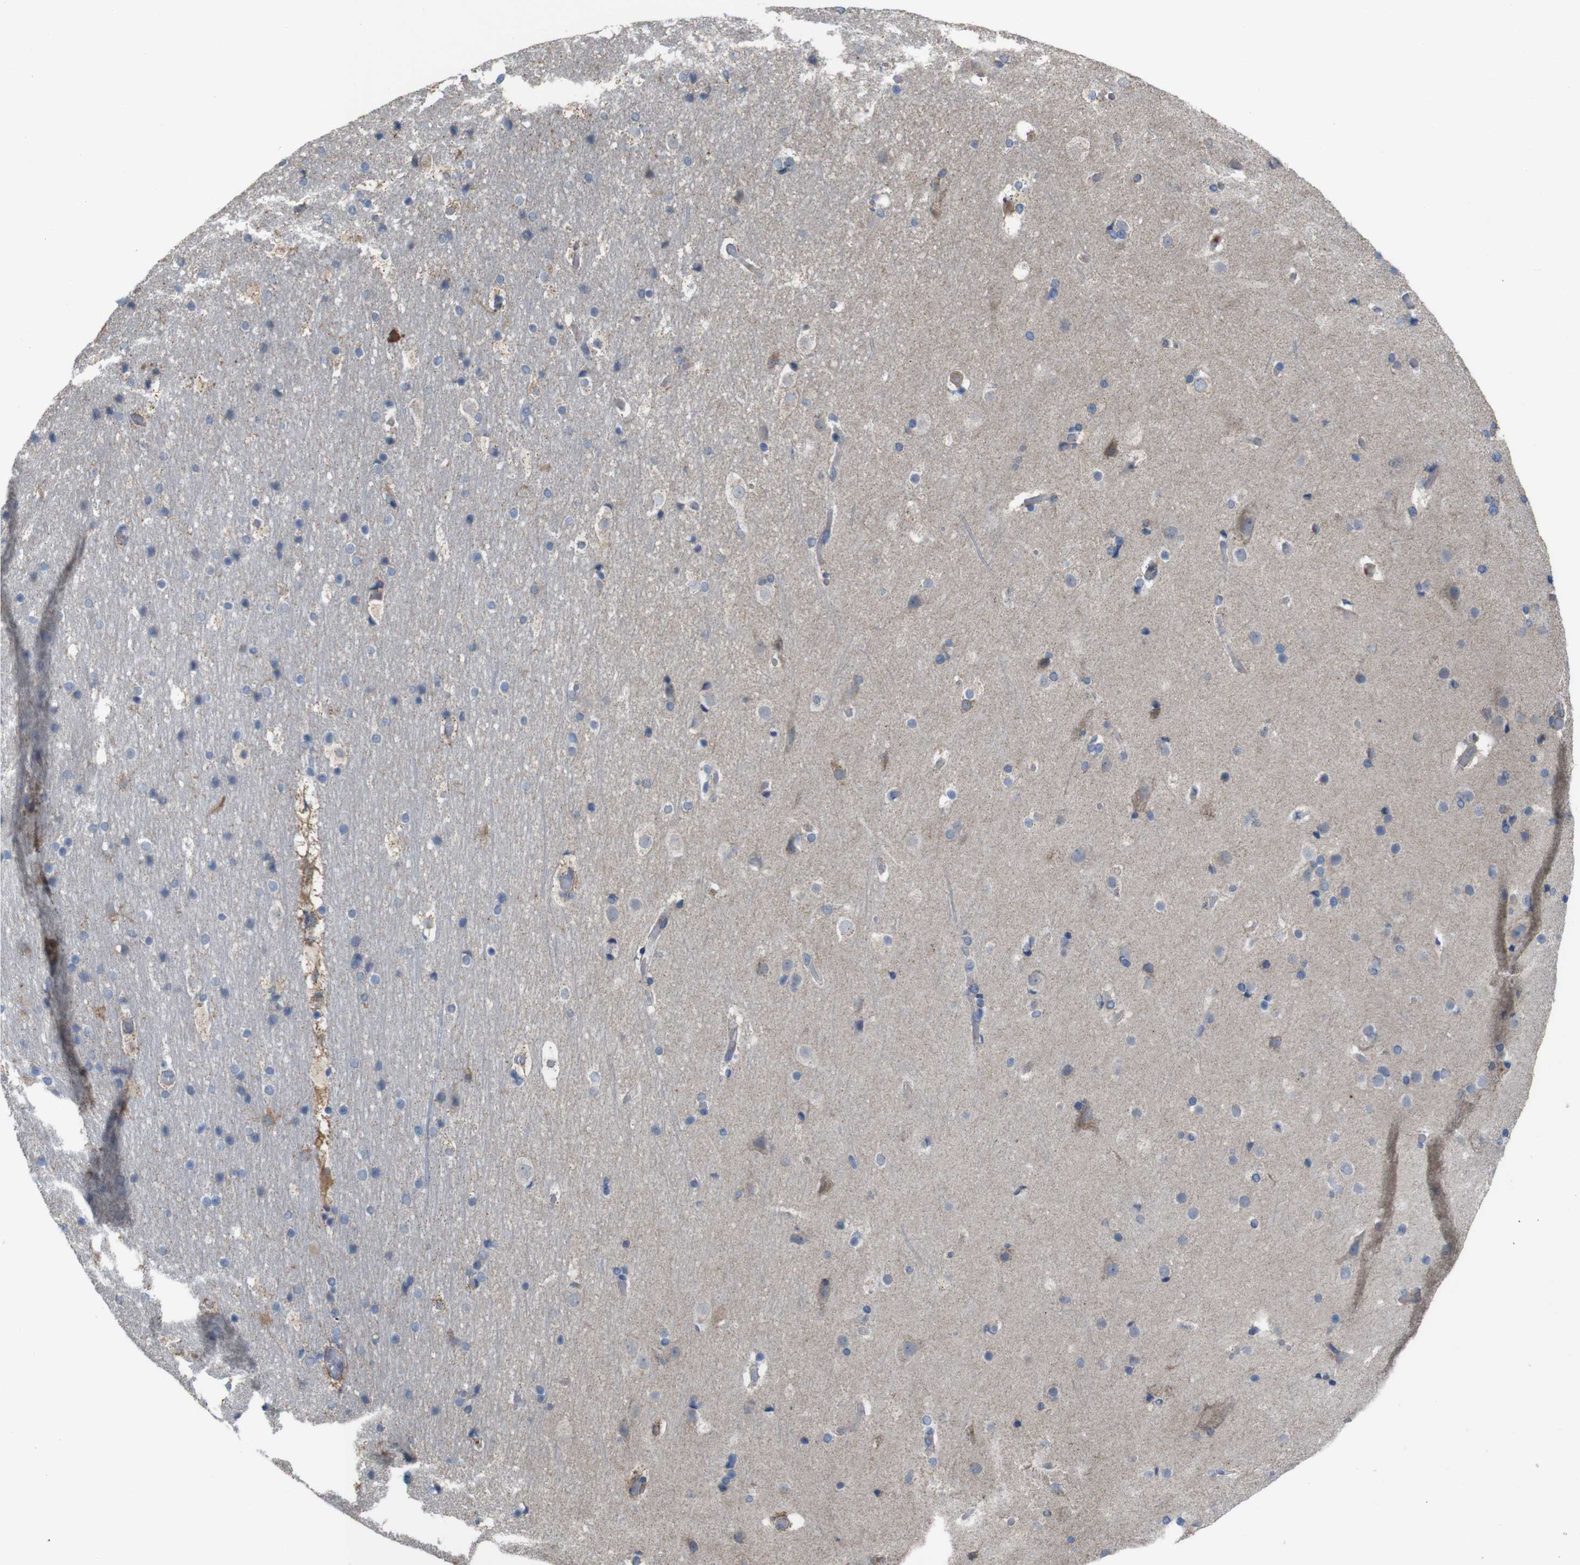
{"staining": {"intensity": "moderate", "quantity": "<25%", "location": "cytoplasmic/membranous"}, "tissue": "cerebral cortex", "cell_type": "Endothelial cells", "image_type": "normal", "snomed": [{"axis": "morphology", "description": "Normal tissue, NOS"}, {"axis": "topography", "description": "Cerebral cortex"}], "caption": "Immunohistochemical staining of benign human cerebral cortex demonstrates moderate cytoplasmic/membranous protein expression in approximately <25% of endothelial cells.", "gene": "PTPRR", "patient": {"sex": "male", "age": 57}}